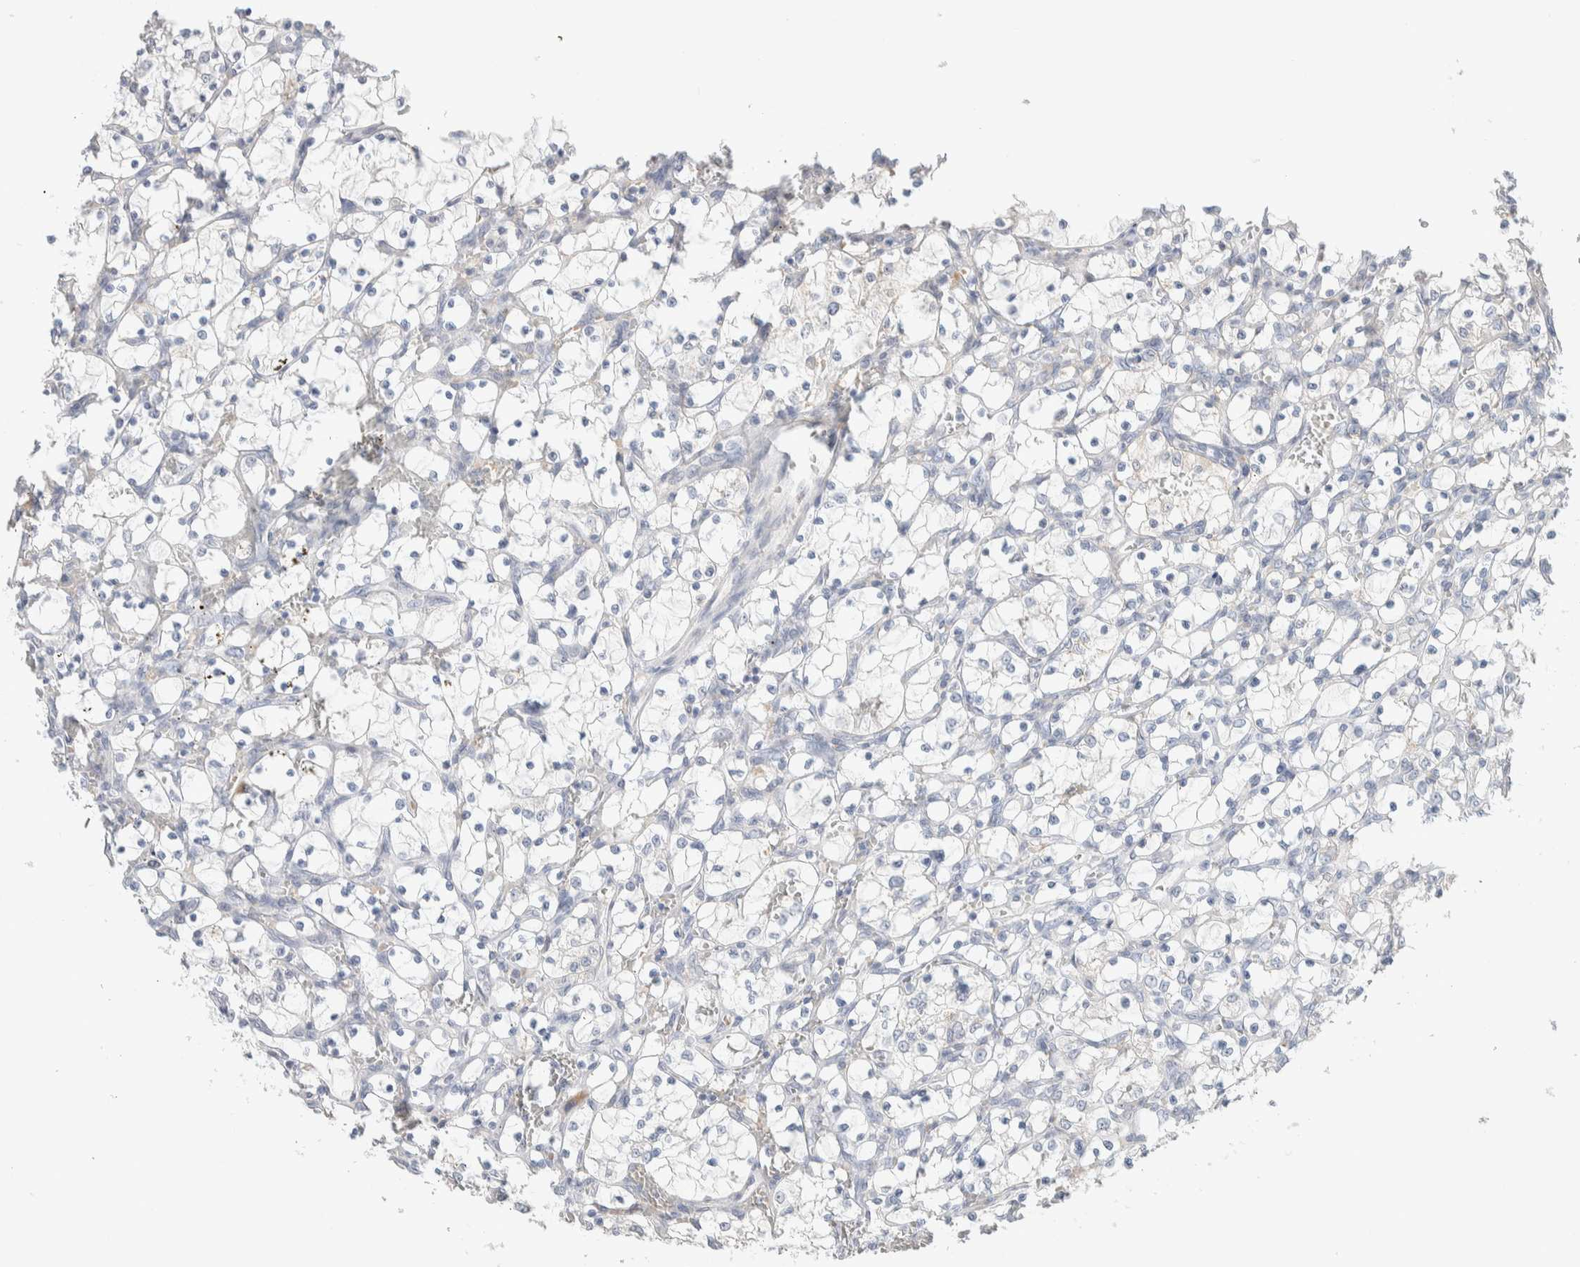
{"staining": {"intensity": "negative", "quantity": "none", "location": "none"}, "tissue": "renal cancer", "cell_type": "Tumor cells", "image_type": "cancer", "snomed": [{"axis": "morphology", "description": "Adenocarcinoma, NOS"}, {"axis": "topography", "description": "Kidney"}], "caption": "Human renal cancer (adenocarcinoma) stained for a protein using immunohistochemistry demonstrates no expression in tumor cells.", "gene": "RUSF1", "patient": {"sex": "female", "age": 69}}